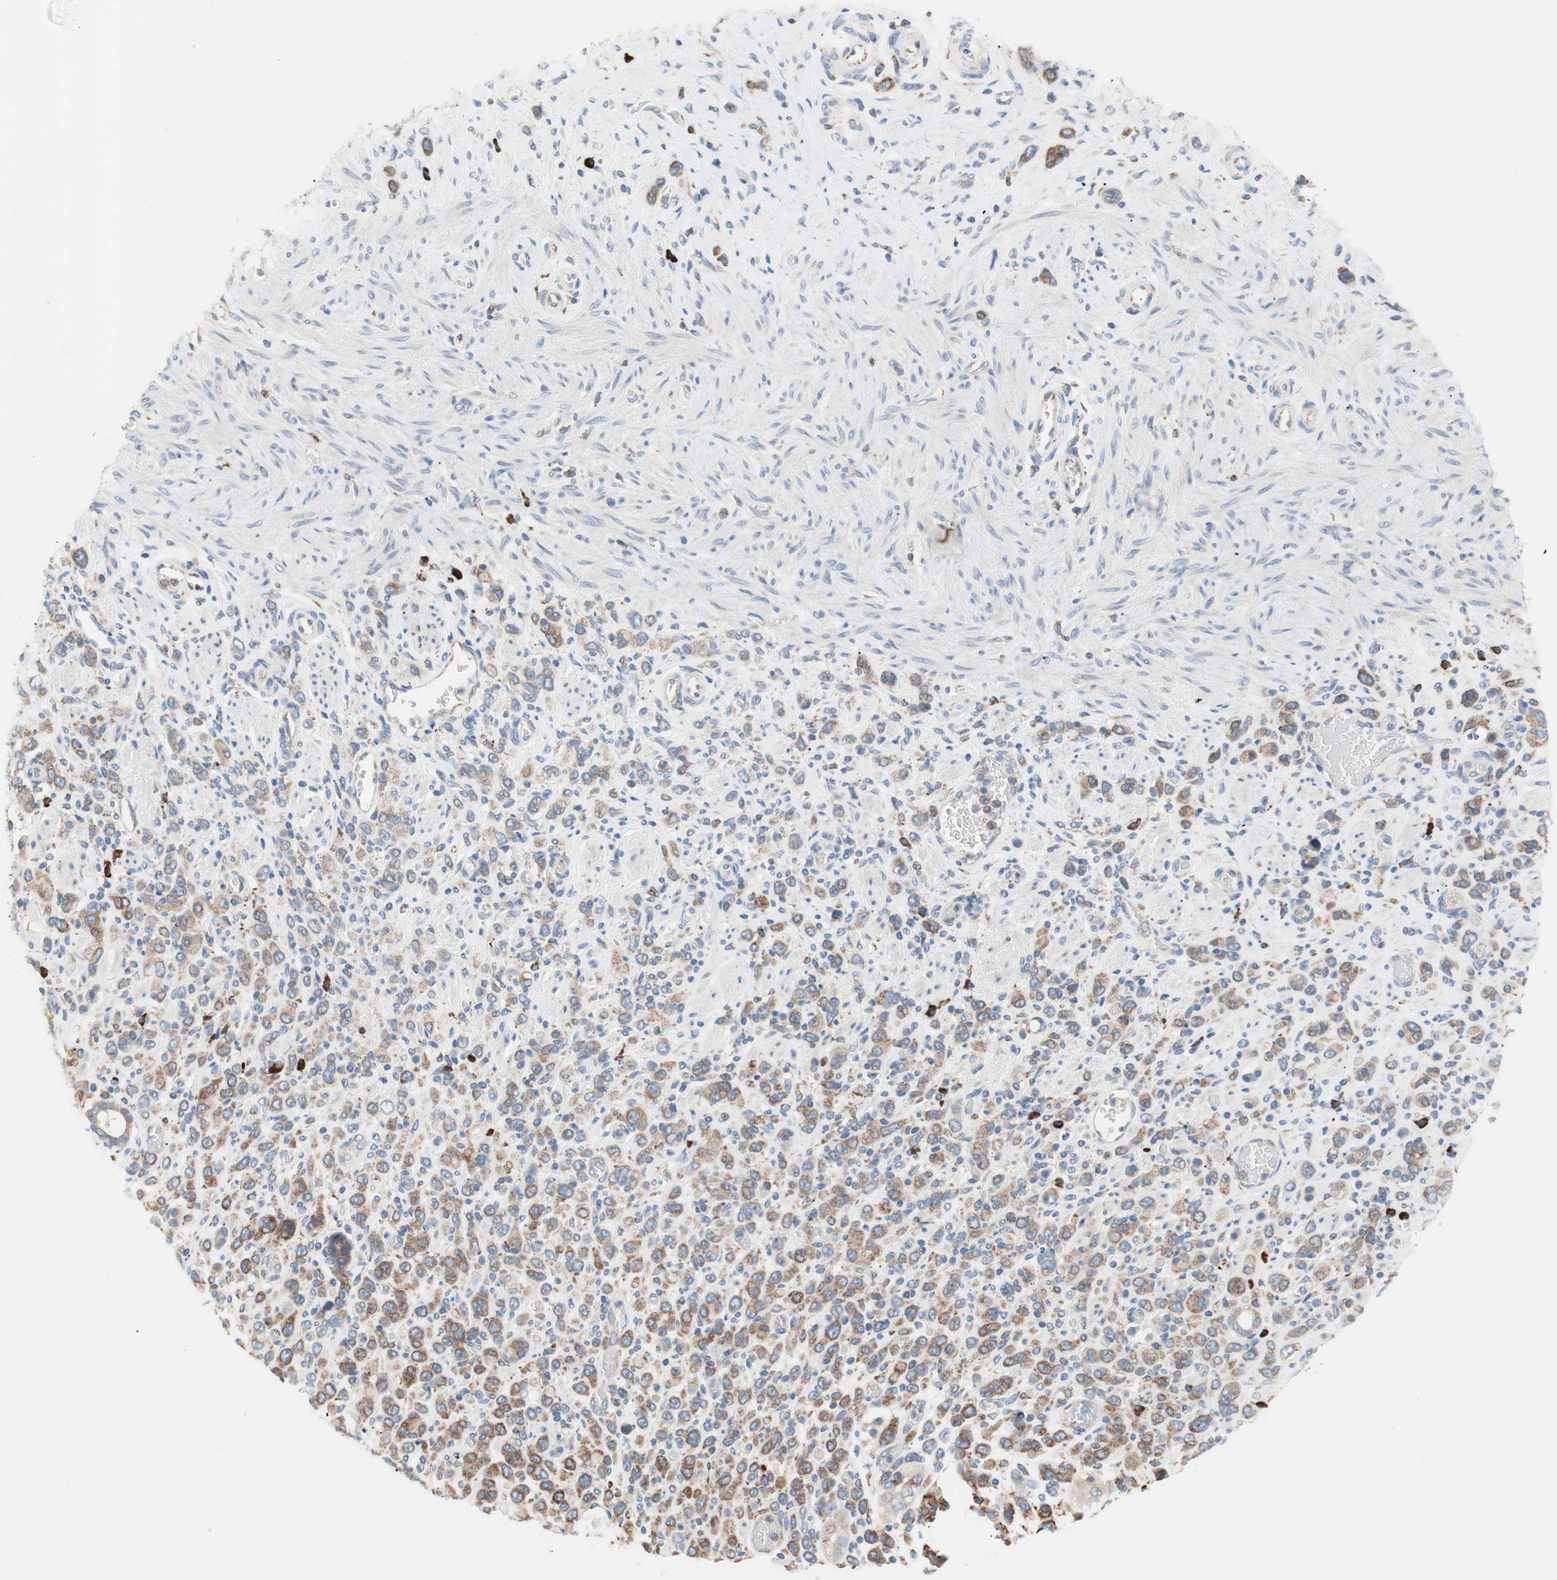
{"staining": {"intensity": "moderate", "quantity": "25%-75%", "location": "cytoplasmic/membranous"}, "tissue": "stomach cancer", "cell_type": "Tumor cells", "image_type": "cancer", "snomed": [{"axis": "morphology", "description": "Normal tissue, NOS"}, {"axis": "morphology", "description": "Adenocarcinoma, NOS"}, {"axis": "morphology", "description": "Adenocarcinoma, High grade"}, {"axis": "topography", "description": "Stomach, upper"}, {"axis": "topography", "description": "Stomach"}], "caption": "This is a micrograph of immunohistochemistry (IHC) staining of stomach cancer (high-grade adenocarcinoma), which shows moderate positivity in the cytoplasmic/membranous of tumor cells.", "gene": "SLC27A4", "patient": {"sex": "female", "age": 65}}